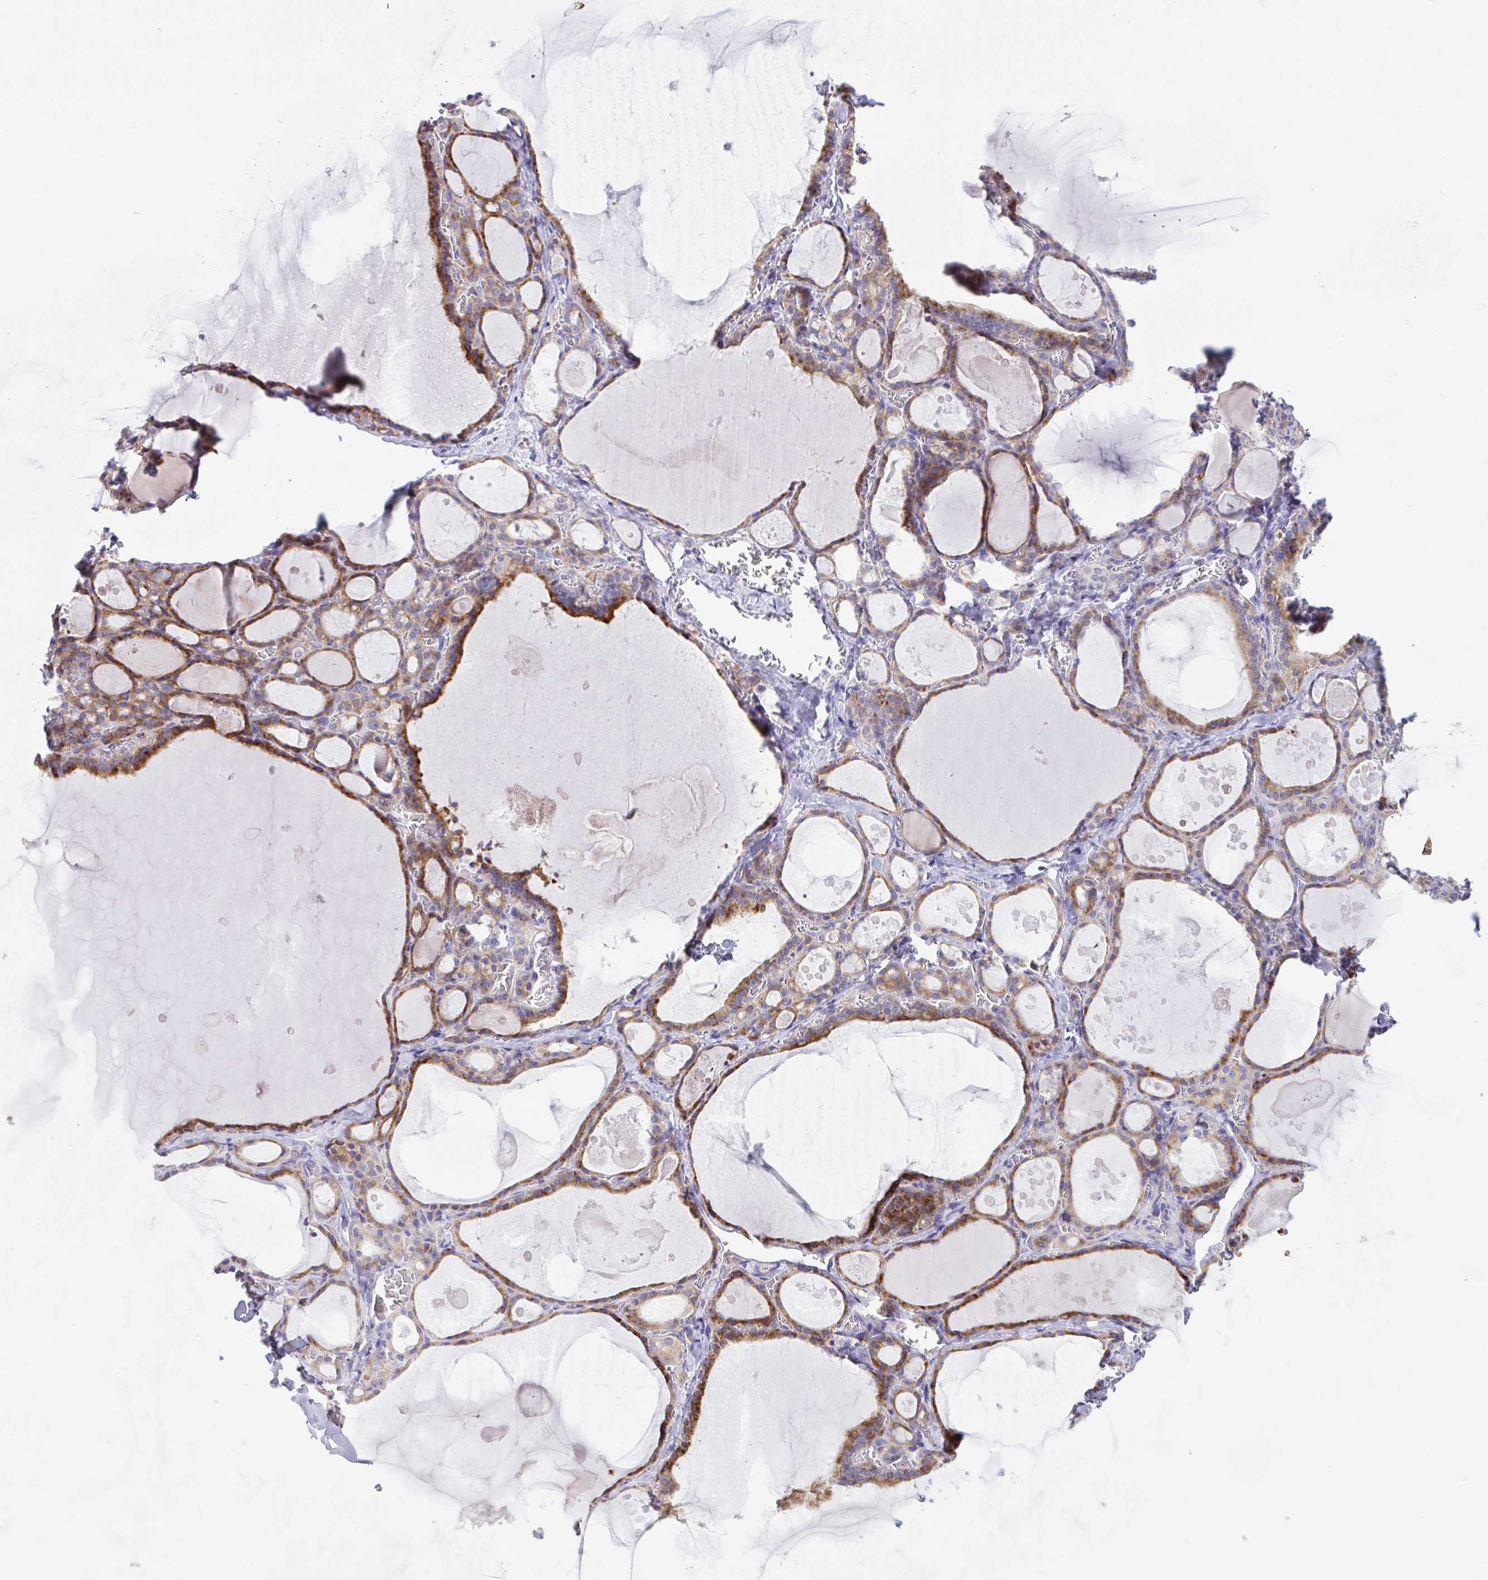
{"staining": {"intensity": "moderate", "quantity": ">75%", "location": "cytoplasmic/membranous"}, "tissue": "thyroid gland", "cell_type": "Glandular cells", "image_type": "normal", "snomed": [{"axis": "morphology", "description": "Normal tissue, NOS"}, {"axis": "topography", "description": "Thyroid gland"}], "caption": "Human thyroid gland stained for a protein (brown) demonstrates moderate cytoplasmic/membranous positive positivity in about >75% of glandular cells.", "gene": "DSC3", "patient": {"sex": "male", "age": 56}}